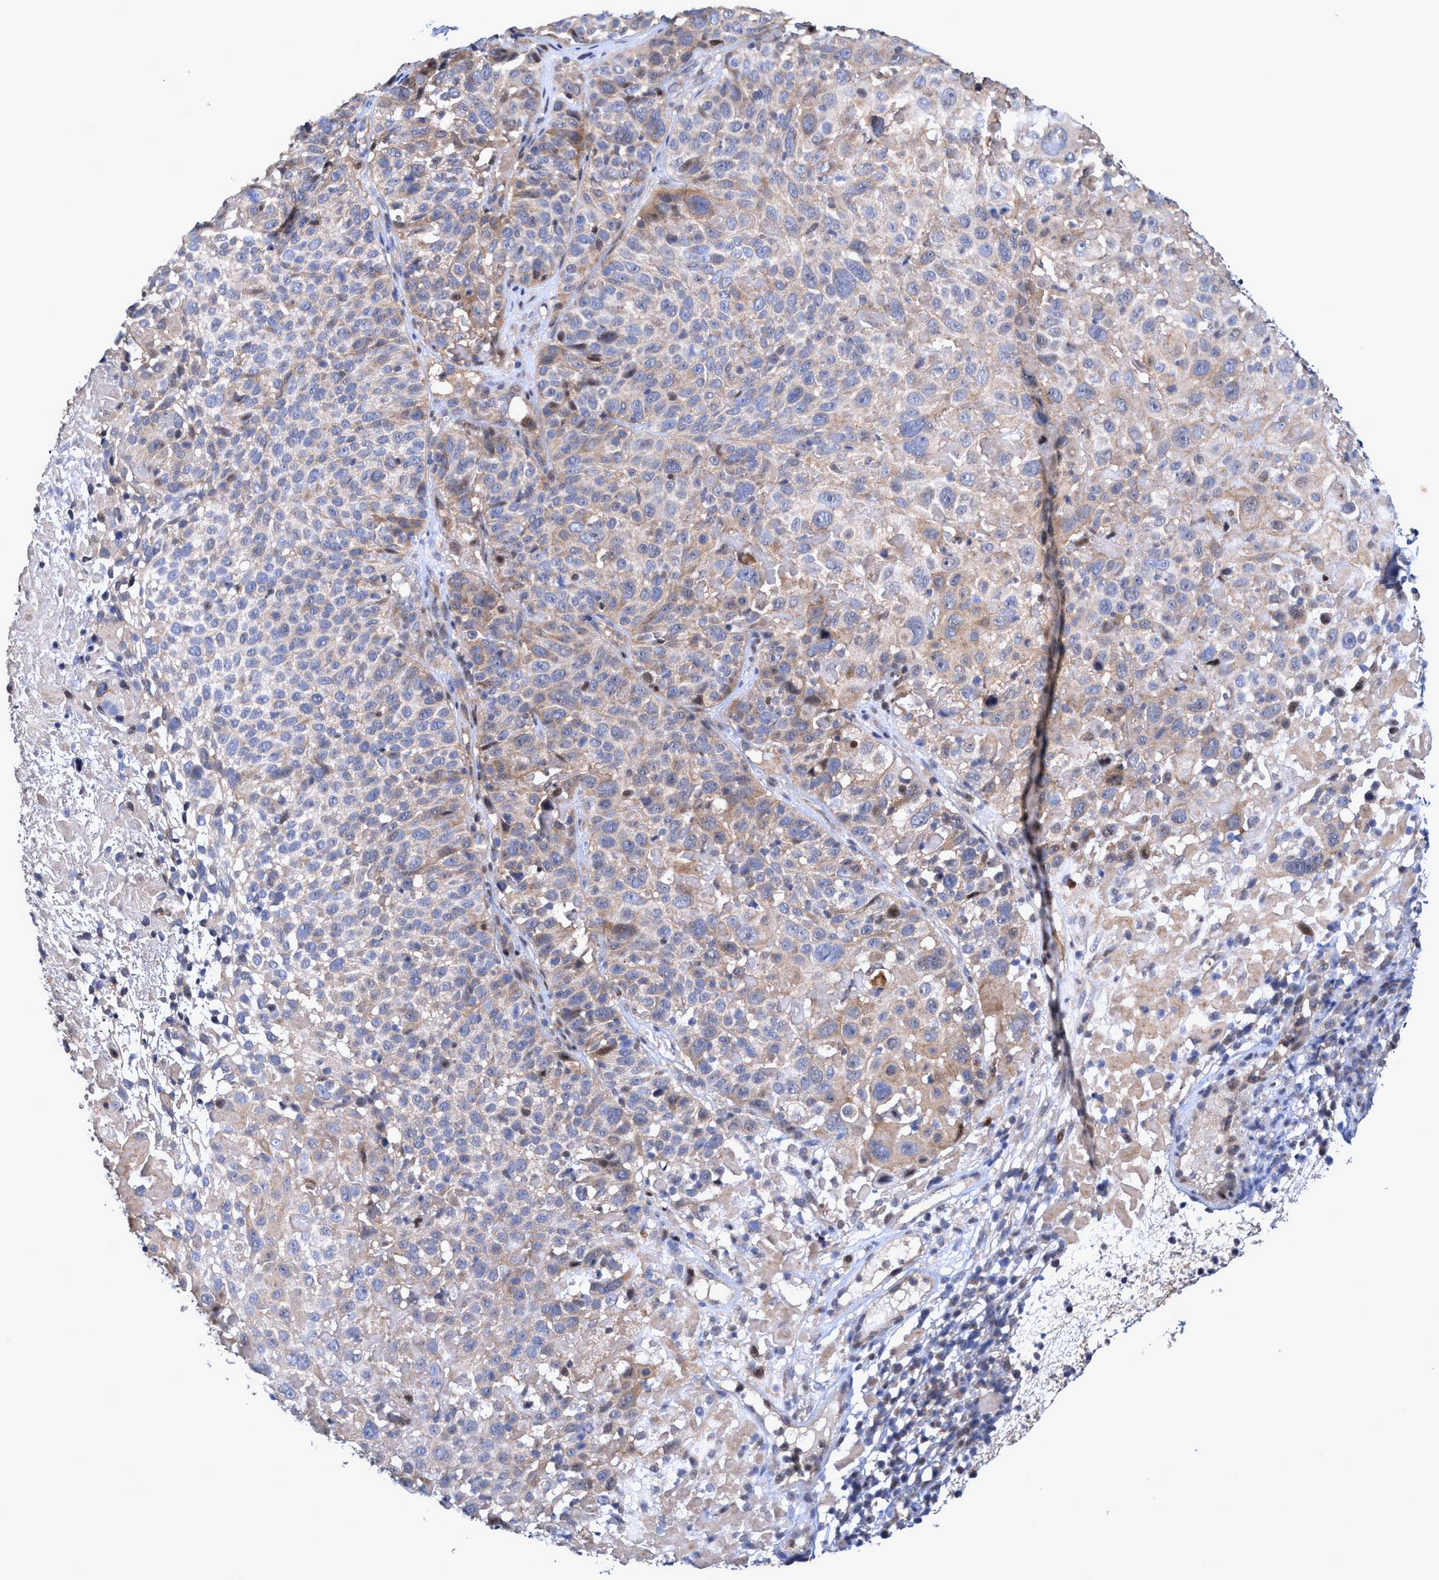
{"staining": {"intensity": "weak", "quantity": "<25%", "location": "cytoplasmic/membranous"}, "tissue": "cervical cancer", "cell_type": "Tumor cells", "image_type": "cancer", "snomed": [{"axis": "morphology", "description": "Squamous cell carcinoma, NOS"}, {"axis": "topography", "description": "Cervix"}], "caption": "This micrograph is of squamous cell carcinoma (cervical) stained with immunohistochemistry (IHC) to label a protein in brown with the nuclei are counter-stained blue. There is no expression in tumor cells.", "gene": "ZNF677", "patient": {"sex": "female", "age": 74}}